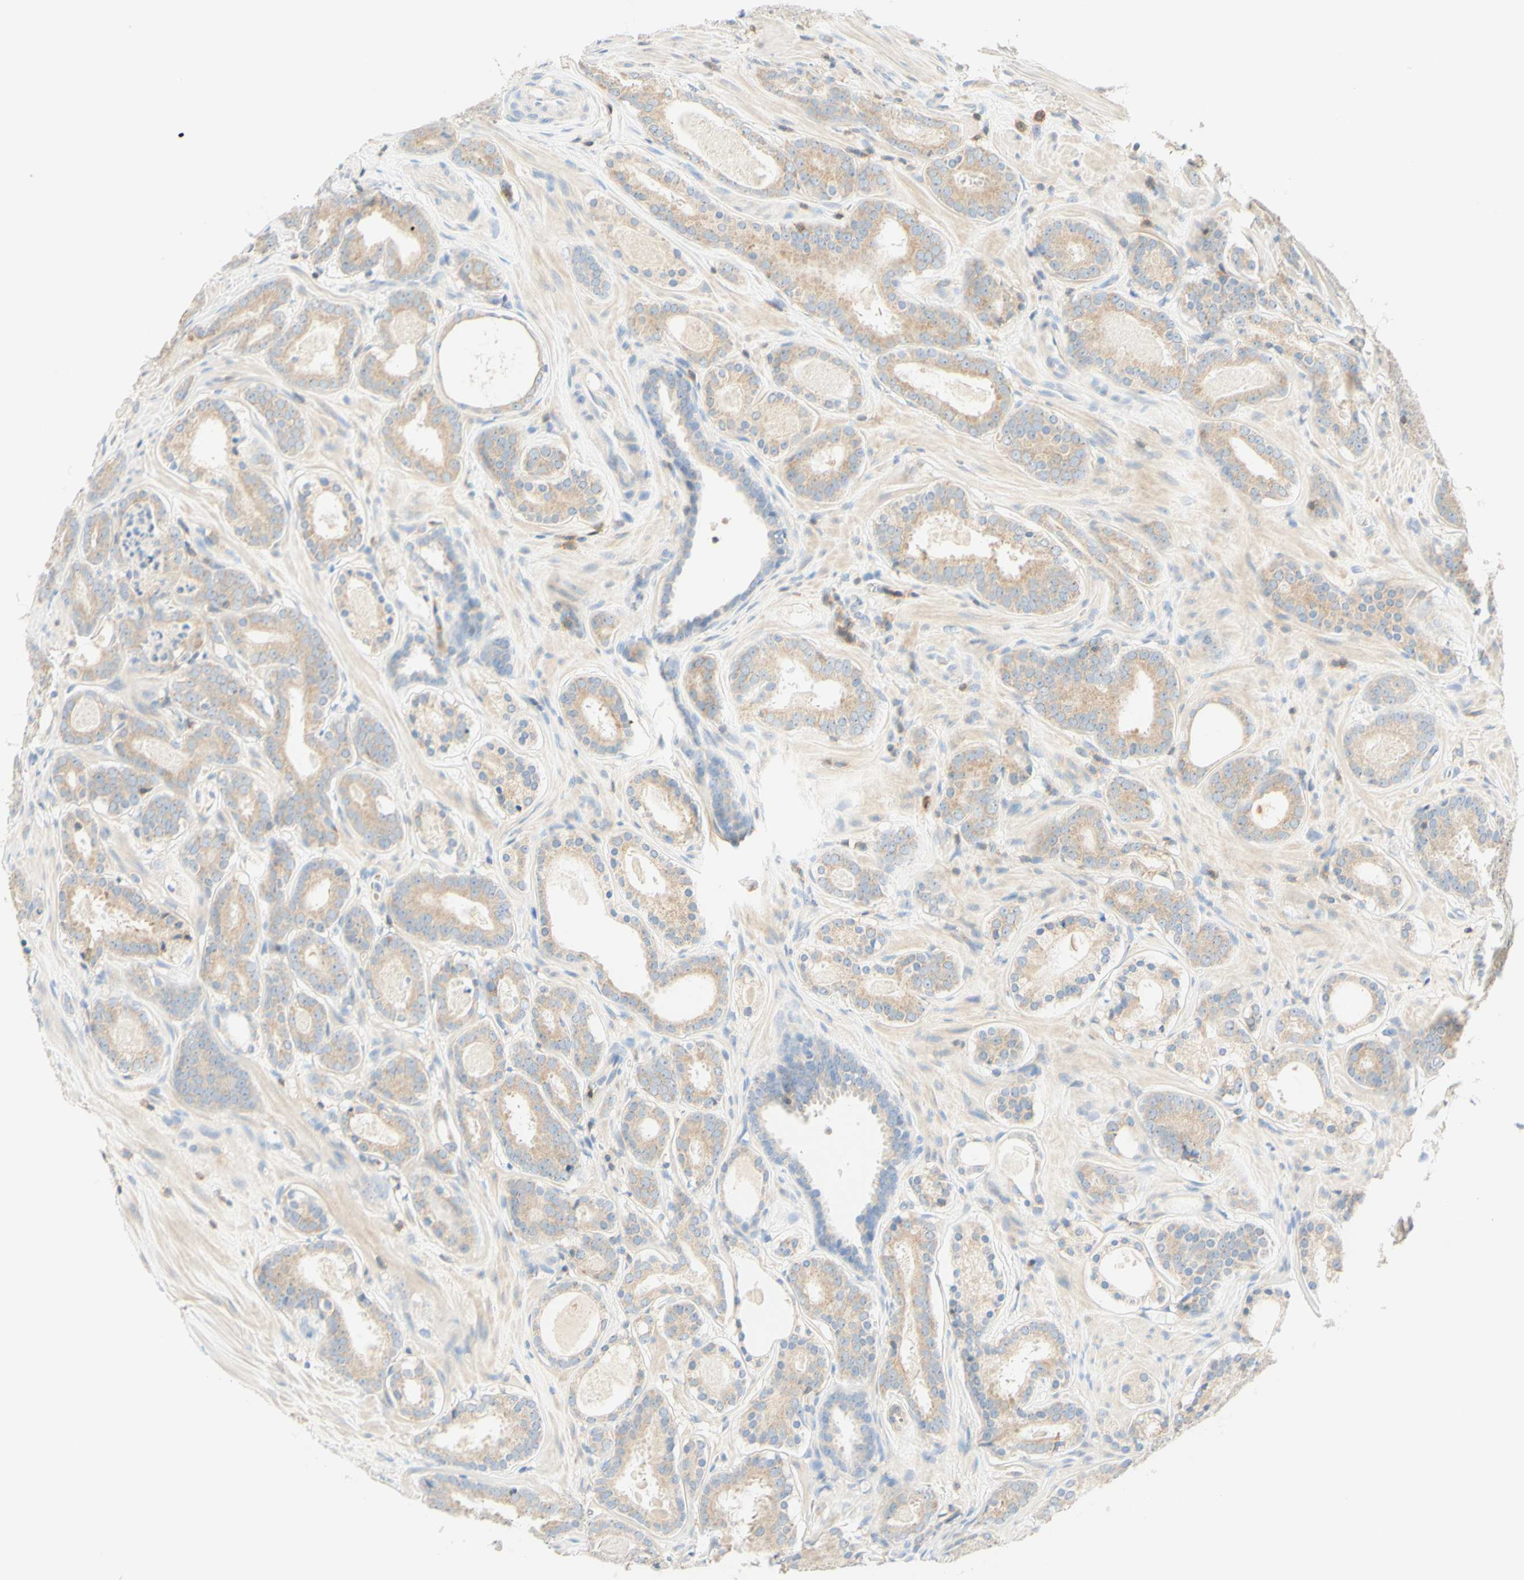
{"staining": {"intensity": "weak", "quantity": ">75%", "location": "cytoplasmic/membranous"}, "tissue": "prostate cancer", "cell_type": "Tumor cells", "image_type": "cancer", "snomed": [{"axis": "morphology", "description": "Adenocarcinoma, Low grade"}, {"axis": "topography", "description": "Prostate"}], "caption": "Immunohistochemical staining of human prostate low-grade adenocarcinoma displays low levels of weak cytoplasmic/membranous protein staining in approximately >75% of tumor cells.", "gene": "LAT", "patient": {"sex": "male", "age": 69}}